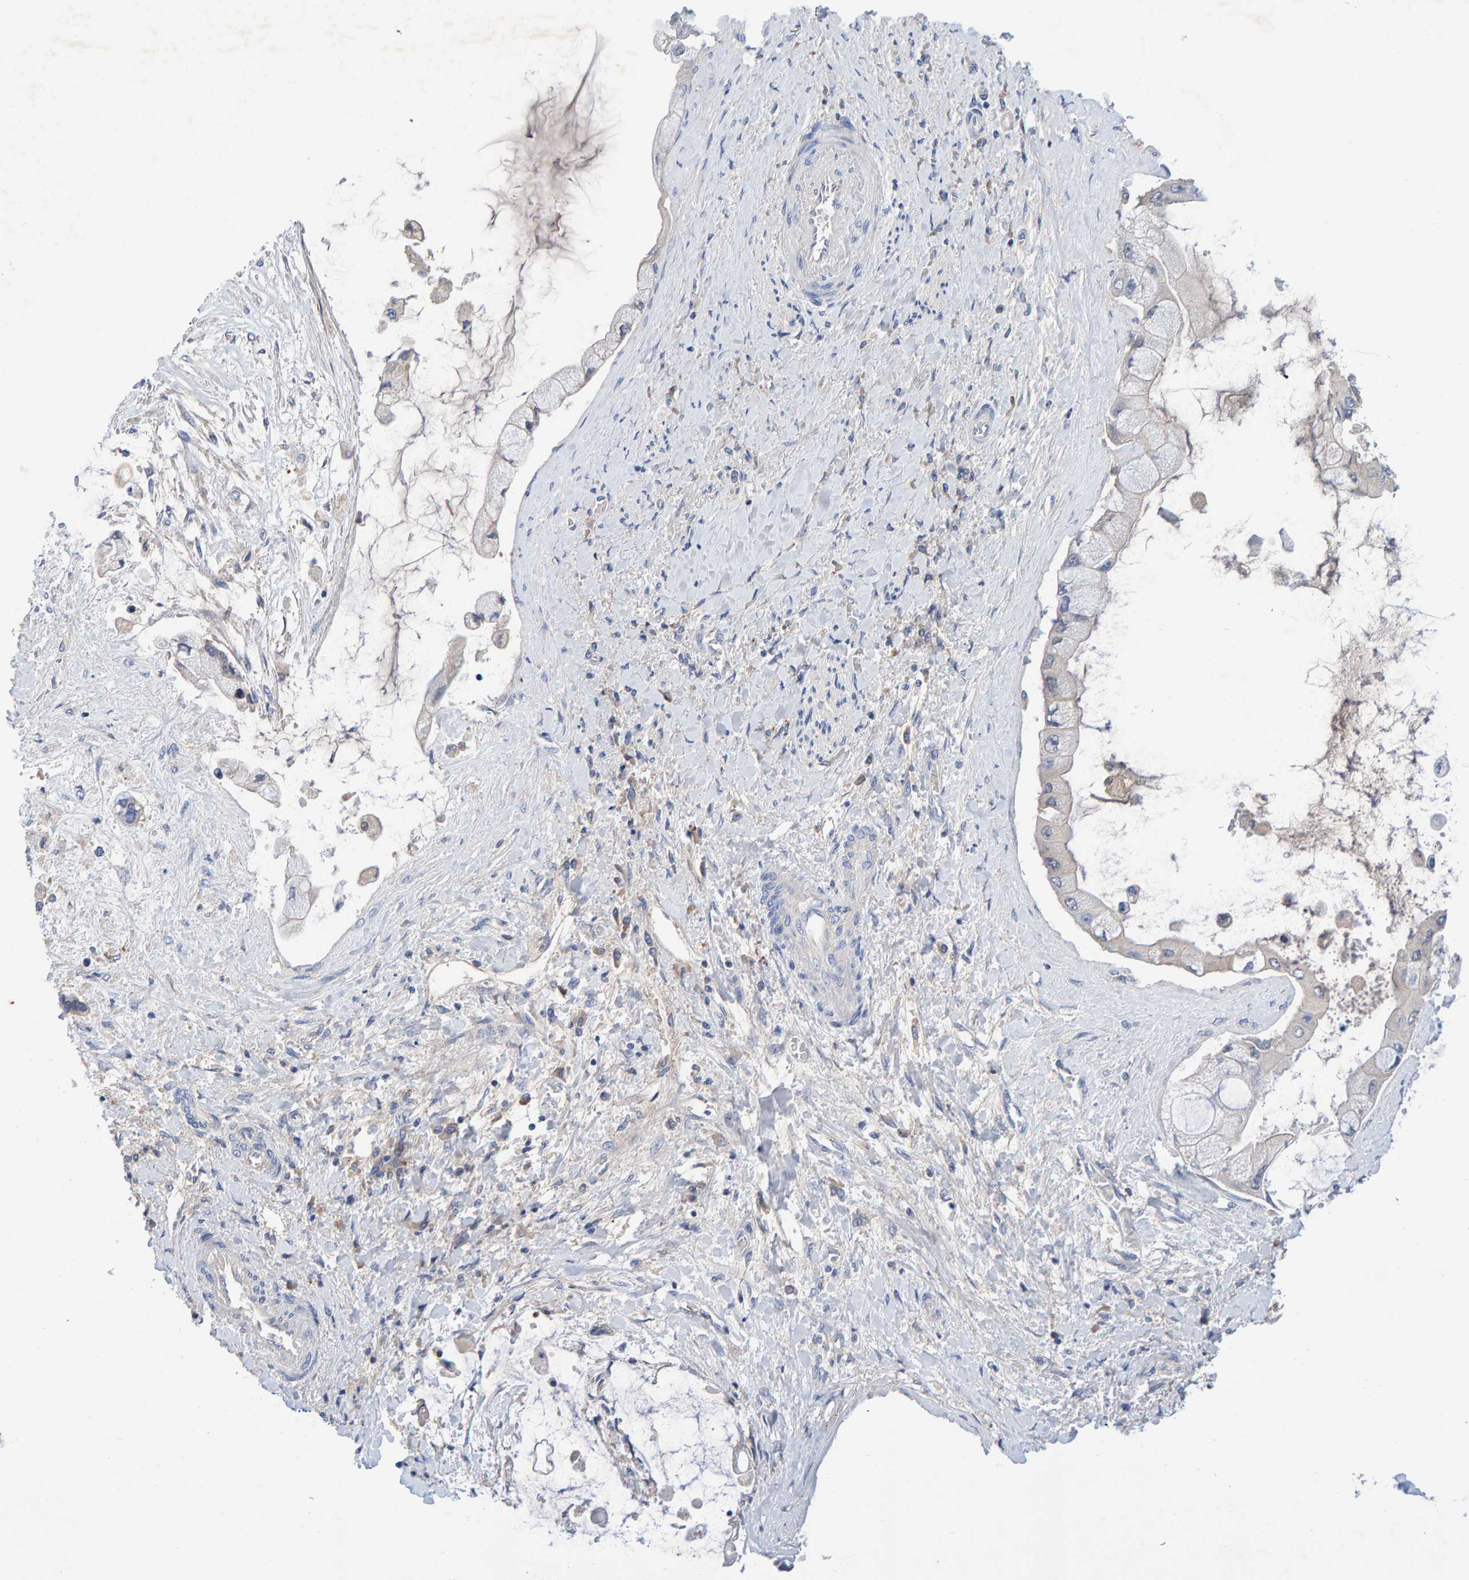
{"staining": {"intensity": "negative", "quantity": "none", "location": "none"}, "tissue": "liver cancer", "cell_type": "Tumor cells", "image_type": "cancer", "snomed": [{"axis": "morphology", "description": "Cholangiocarcinoma"}, {"axis": "topography", "description": "Liver"}], "caption": "Tumor cells are negative for protein expression in human cholangiocarcinoma (liver). Nuclei are stained in blue.", "gene": "EFR3A", "patient": {"sex": "male", "age": 50}}